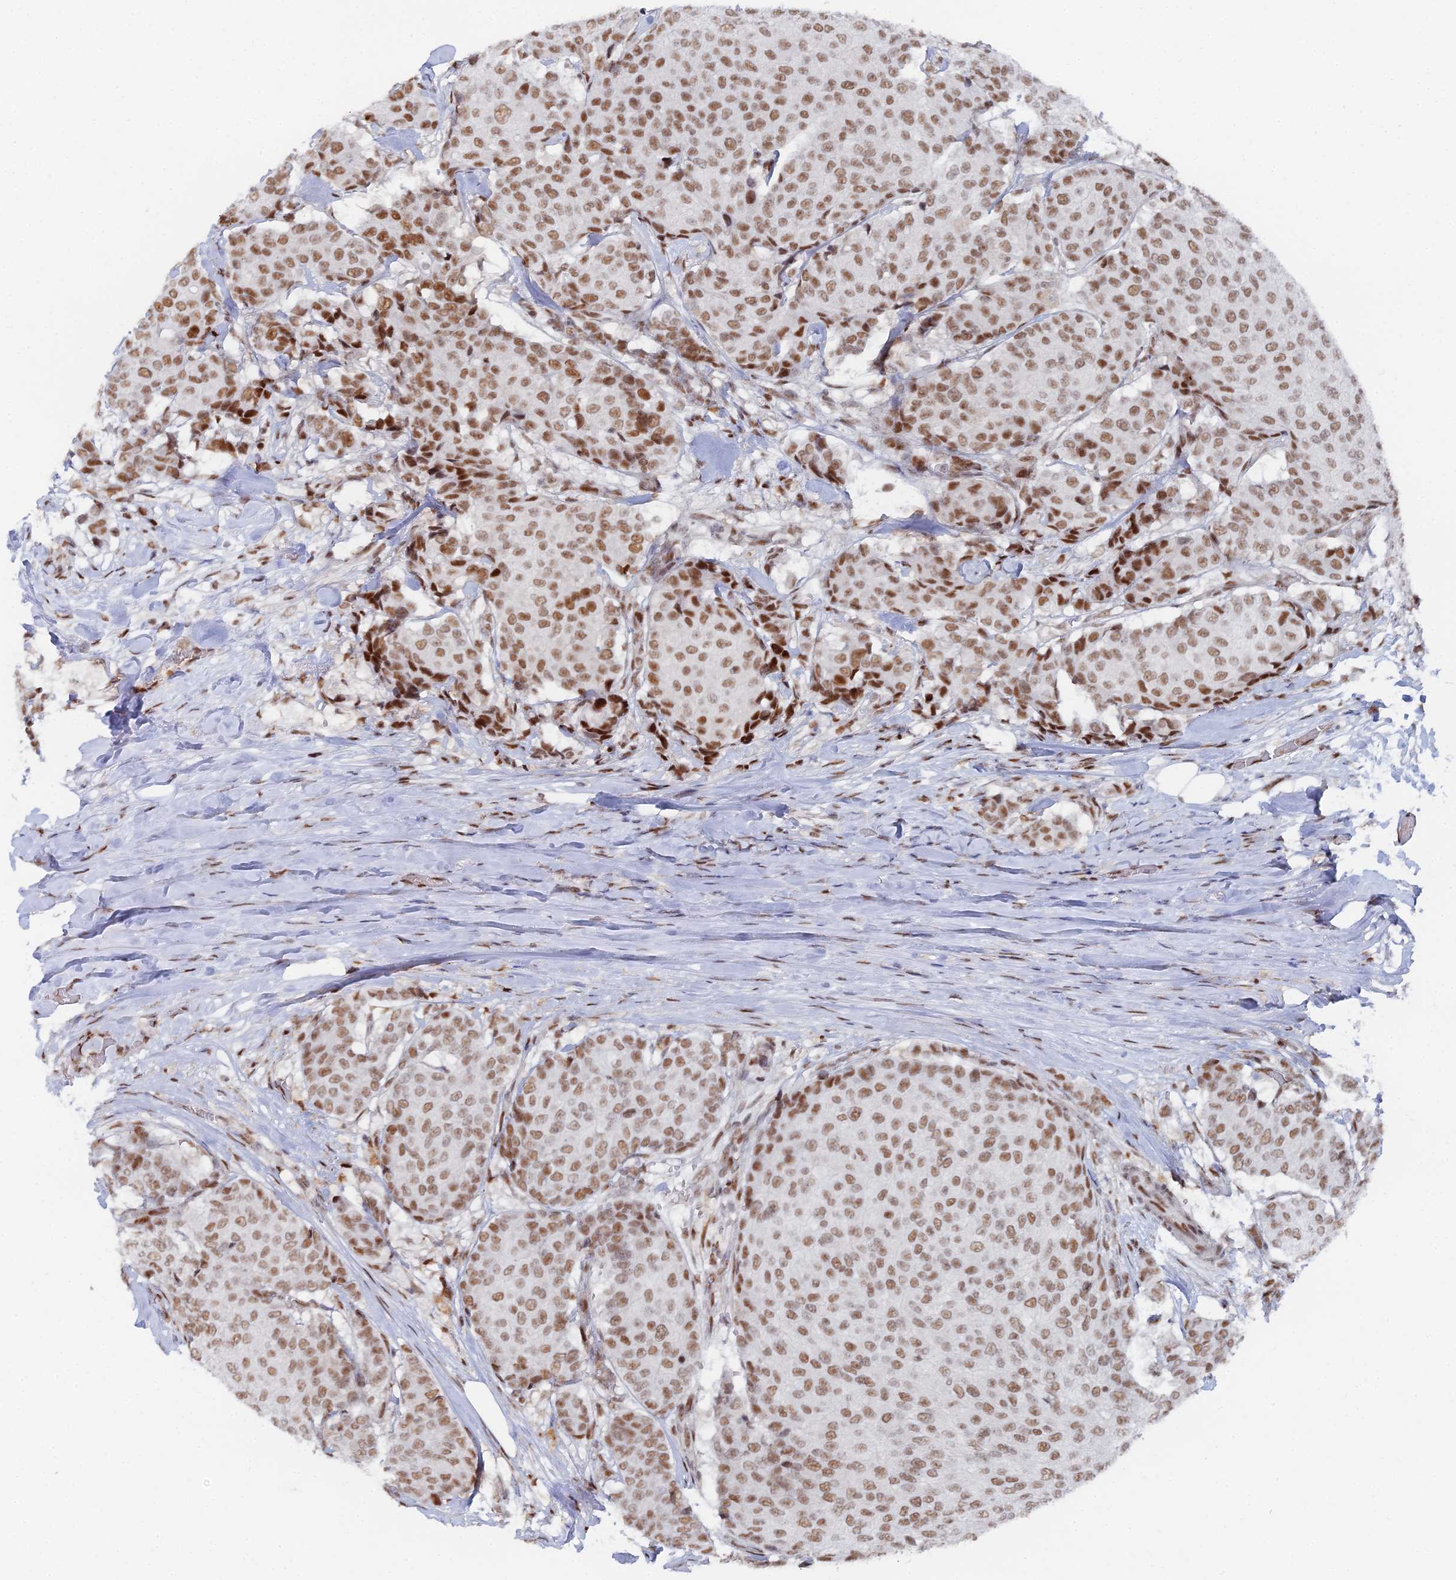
{"staining": {"intensity": "moderate", "quantity": ">75%", "location": "nuclear"}, "tissue": "breast cancer", "cell_type": "Tumor cells", "image_type": "cancer", "snomed": [{"axis": "morphology", "description": "Duct carcinoma"}, {"axis": "topography", "description": "Breast"}], "caption": "Immunohistochemistry (IHC) histopathology image of breast cancer stained for a protein (brown), which exhibits medium levels of moderate nuclear expression in approximately >75% of tumor cells.", "gene": "GSC2", "patient": {"sex": "female", "age": 75}}